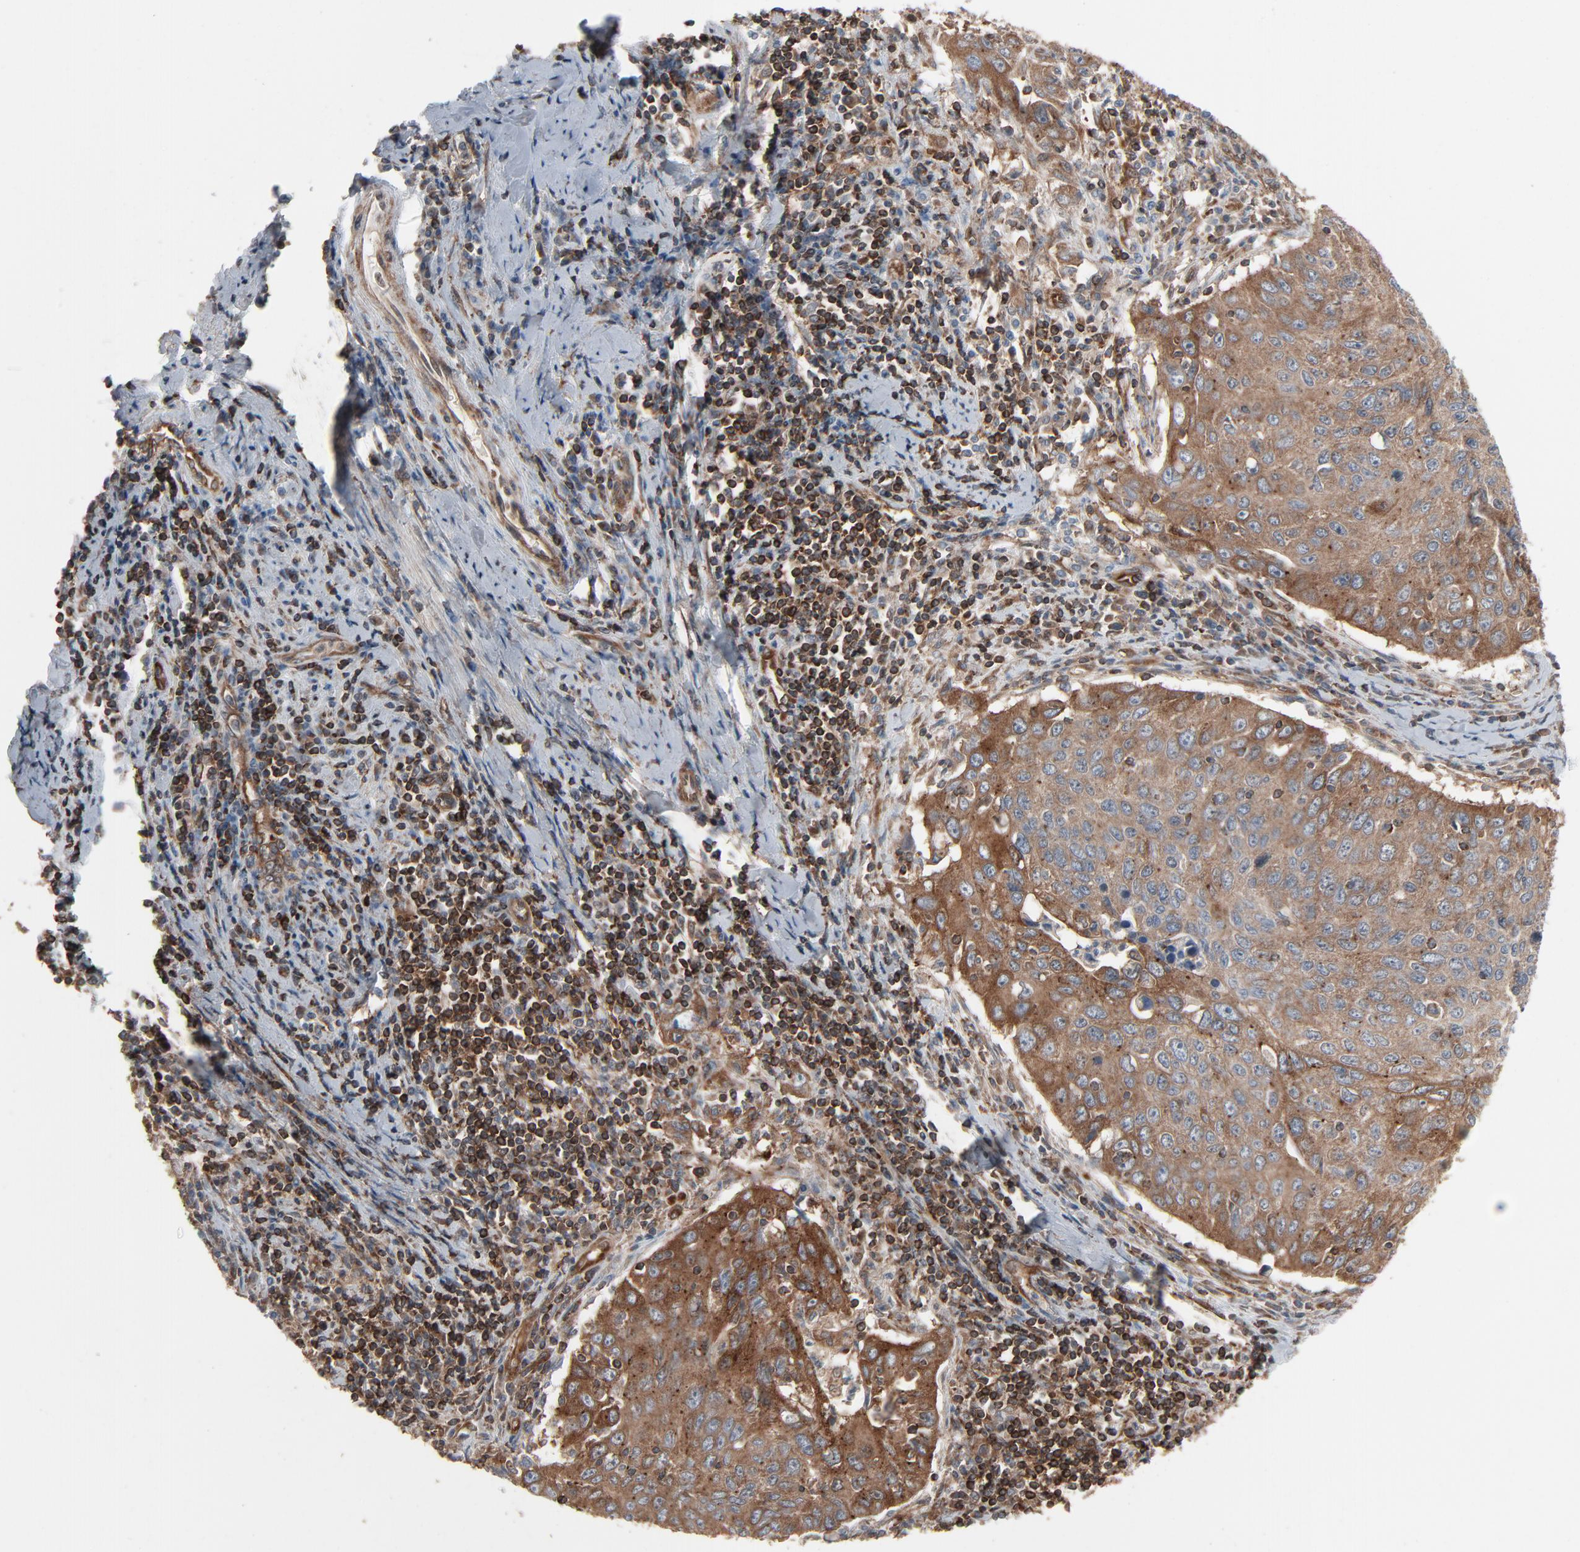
{"staining": {"intensity": "moderate", "quantity": ">75%", "location": "cytoplasmic/membranous"}, "tissue": "cervical cancer", "cell_type": "Tumor cells", "image_type": "cancer", "snomed": [{"axis": "morphology", "description": "Squamous cell carcinoma, NOS"}, {"axis": "topography", "description": "Cervix"}], "caption": "IHC of cervical cancer (squamous cell carcinoma) reveals medium levels of moderate cytoplasmic/membranous expression in about >75% of tumor cells.", "gene": "OPTN", "patient": {"sex": "female", "age": 53}}